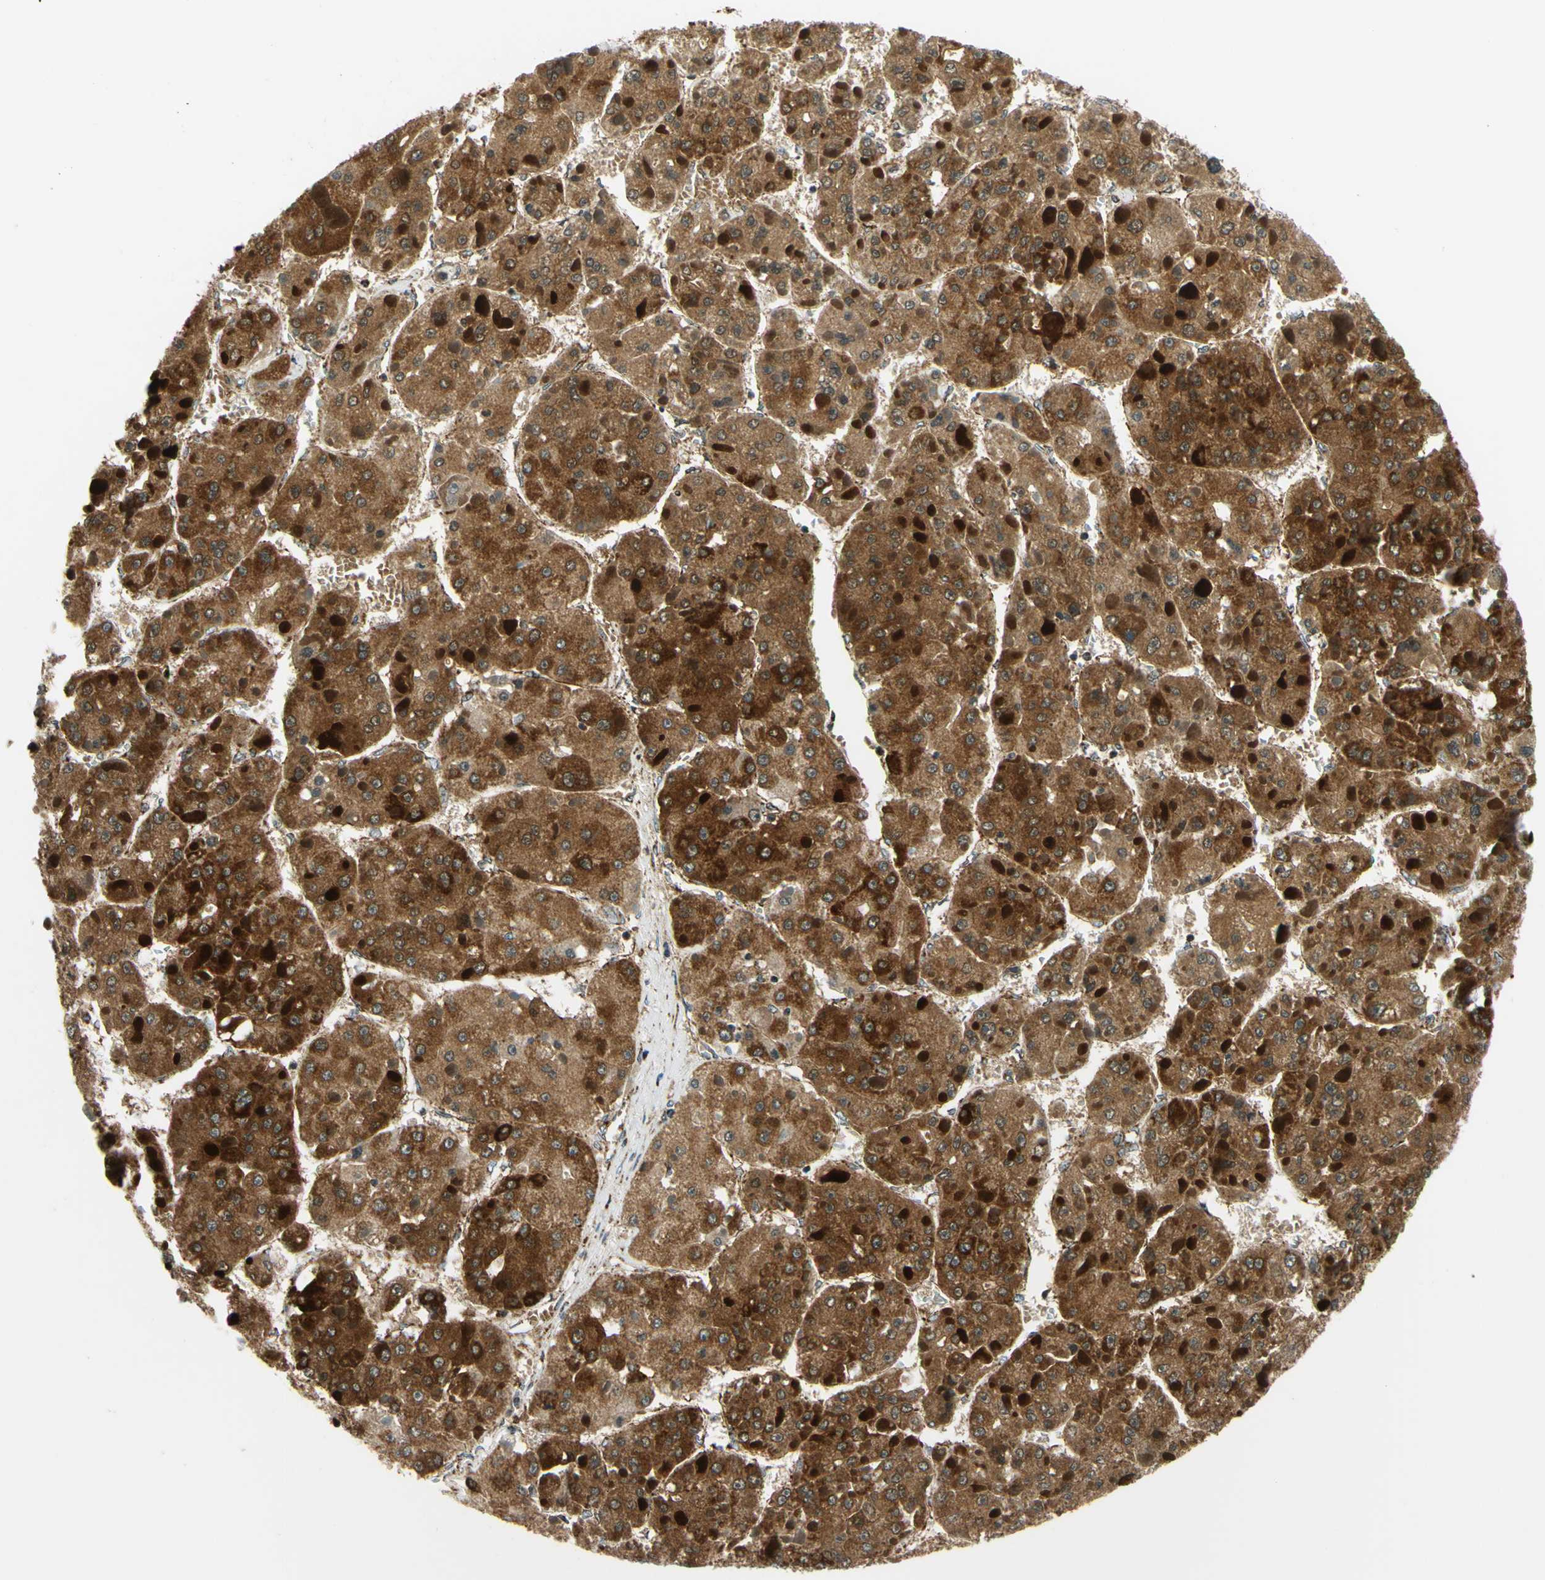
{"staining": {"intensity": "strong", "quantity": ">75%", "location": "cytoplasmic/membranous"}, "tissue": "liver cancer", "cell_type": "Tumor cells", "image_type": "cancer", "snomed": [{"axis": "morphology", "description": "Carcinoma, Hepatocellular, NOS"}, {"axis": "topography", "description": "Liver"}], "caption": "The micrograph displays staining of hepatocellular carcinoma (liver), revealing strong cytoplasmic/membranous protein staining (brown color) within tumor cells.", "gene": "MAVS", "patient": {"sex": "female", "age": 73}}